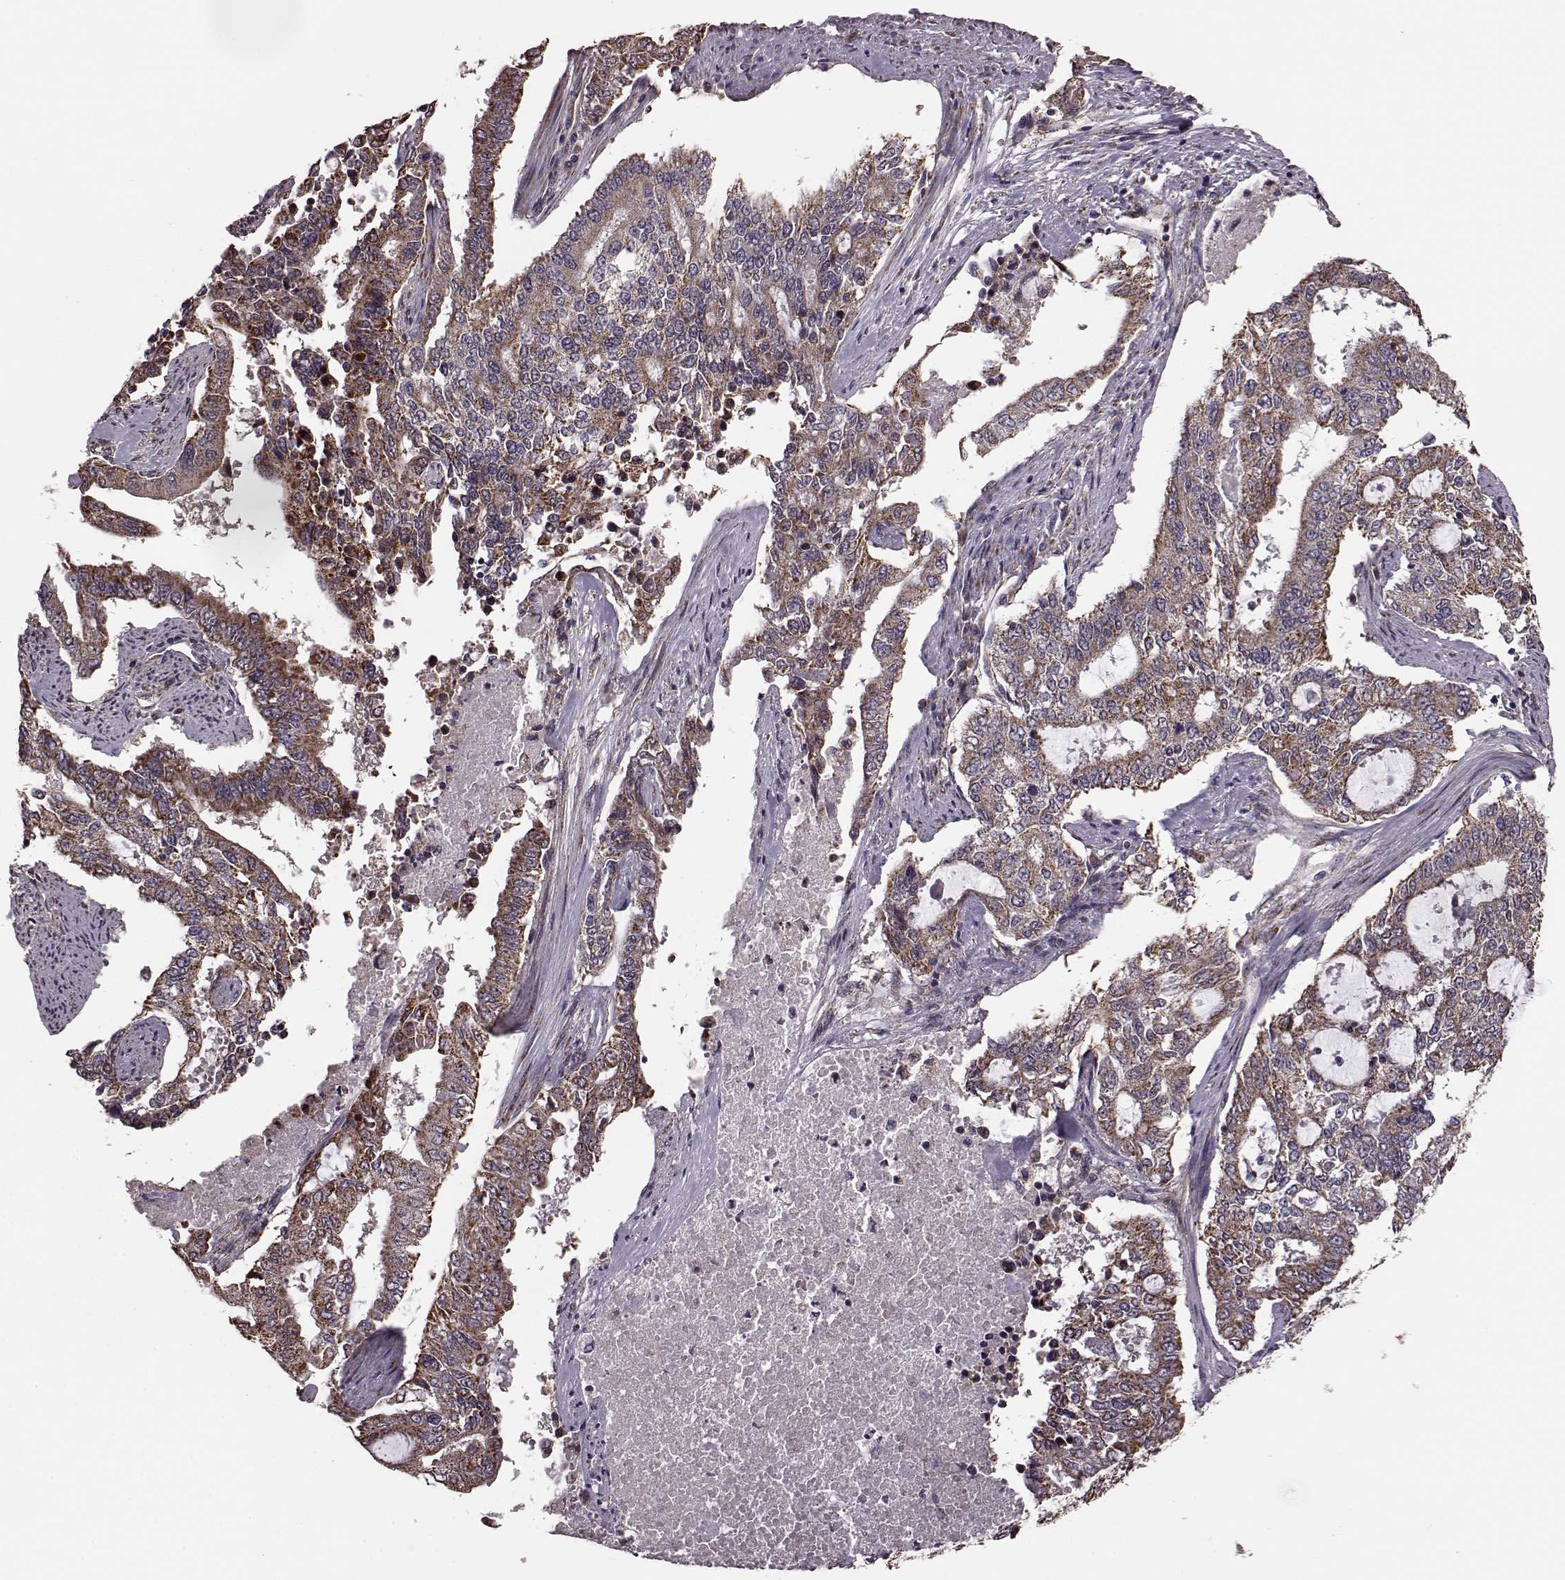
{"staining": {"intensity": "moderate", "quantity": ">75%", "location": "cytoplasmic/membranous"}, "tissue": "endometrial cancer", "cell_type": "Tumor cells", "image_type": "cancer", "snomed": [{"axis": "morphology", "description": "Adenocarcinoma, NOS"}, {"axis": "topography", "description": "Uterus"}], "caption": "This micrograph shows endometrial adenocarcinoma stained with immunohistochemistry (IHC) to label a protein in brown. The cytoplasmic/membranous of tumor cells show moderate positivity for the protein. Nuclei are counter-stained blue.", "gene": "PUDP", "patient": {"sex": "female", "age": 59}}